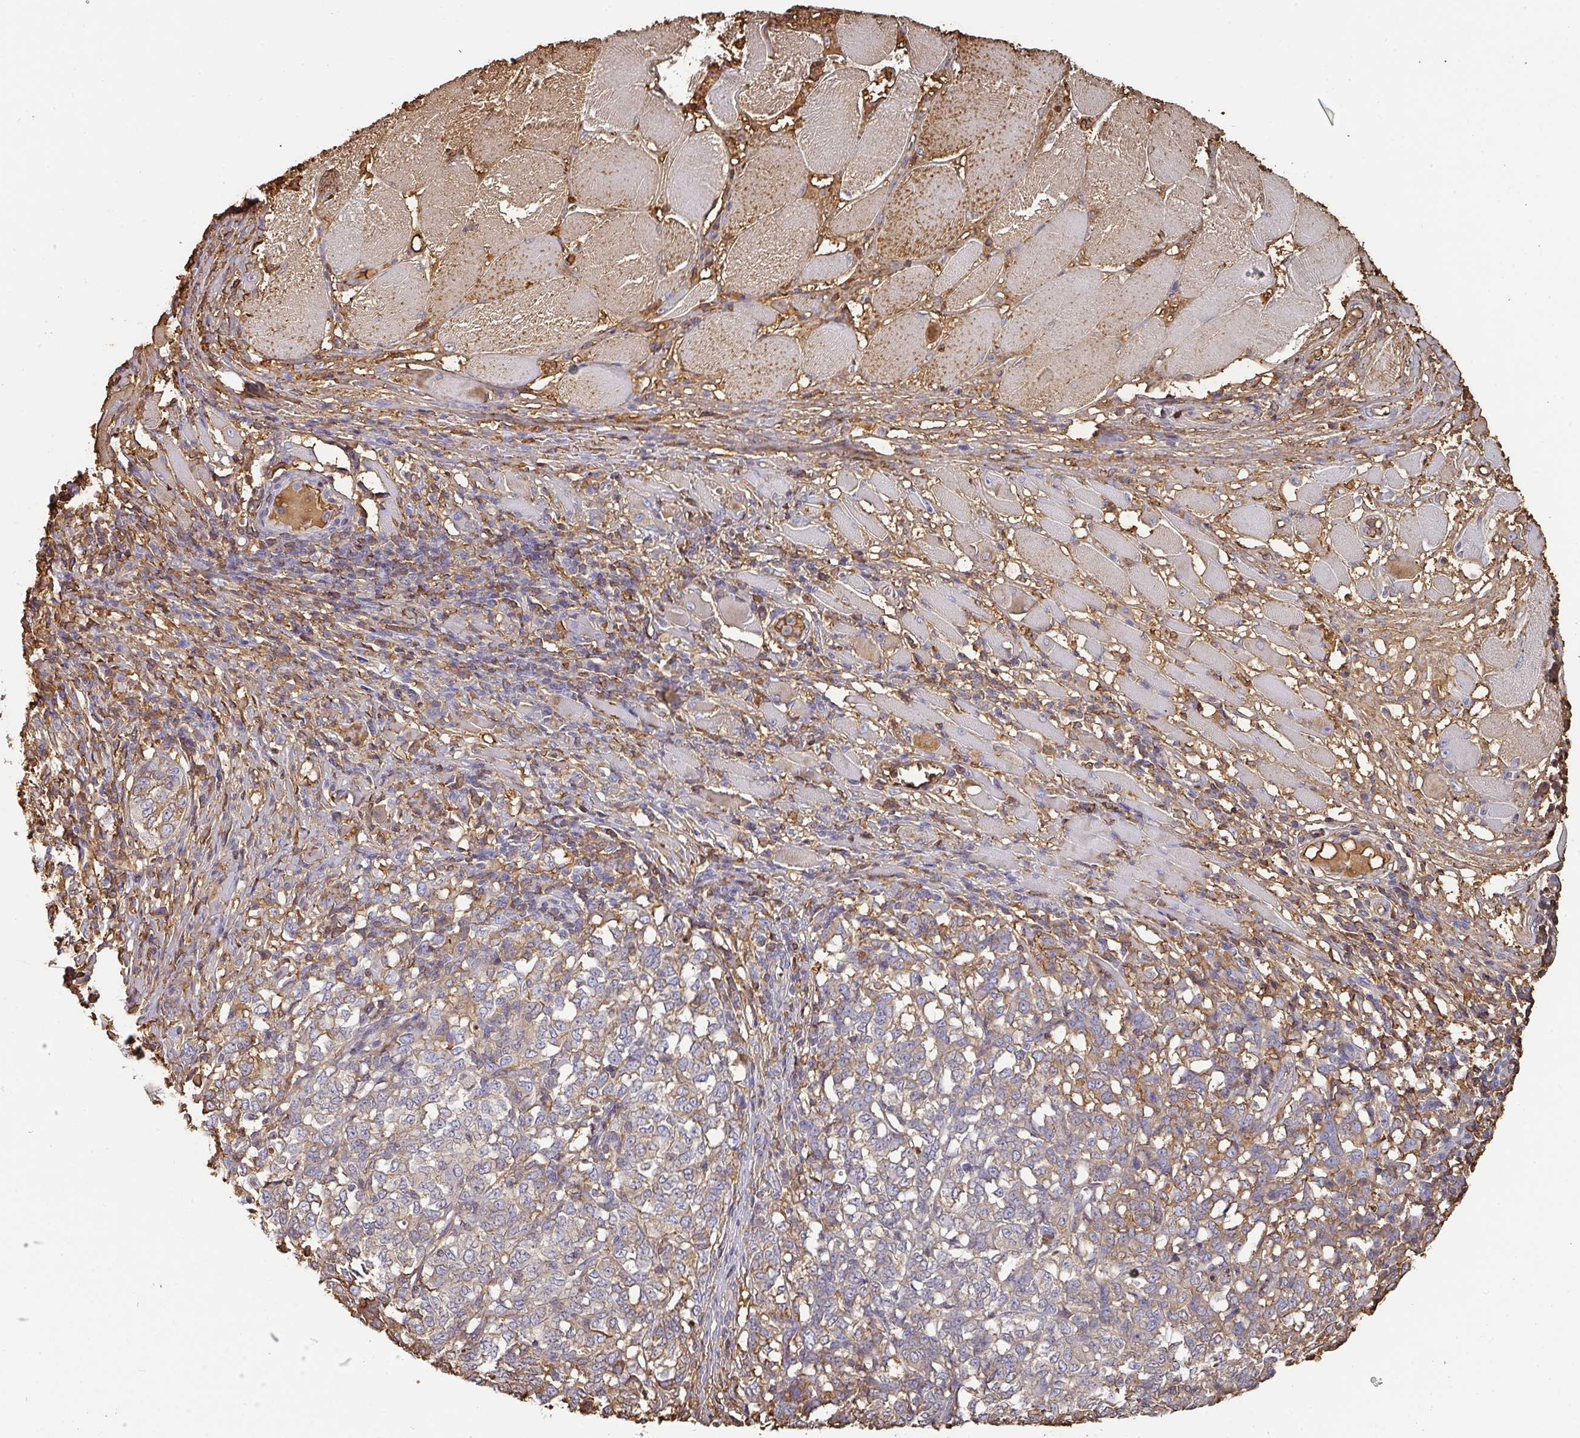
{"staining": {"intensity": "moderate", "quantity": "25%-75%", "location": "cytoplasmic/membranous,nuclear"}, "tissue": "melanoma", "cell_type": "Tumor cells", "image_type": "cancer", "snomed": [{"axis": "morphology", "description": "Malignant melanoma, NOS"}, {"axis": "topography", "description": "Skin"}], "caption": "Immunohistochemical staining of malignant melanoma exhibits medium levels of moderate cytoplasmic/membranous and nuclear protein staining in approximately 25%-75% of tumor cells.", "gene": "ALB", "patient": {"sex": "female", "age": 72}}